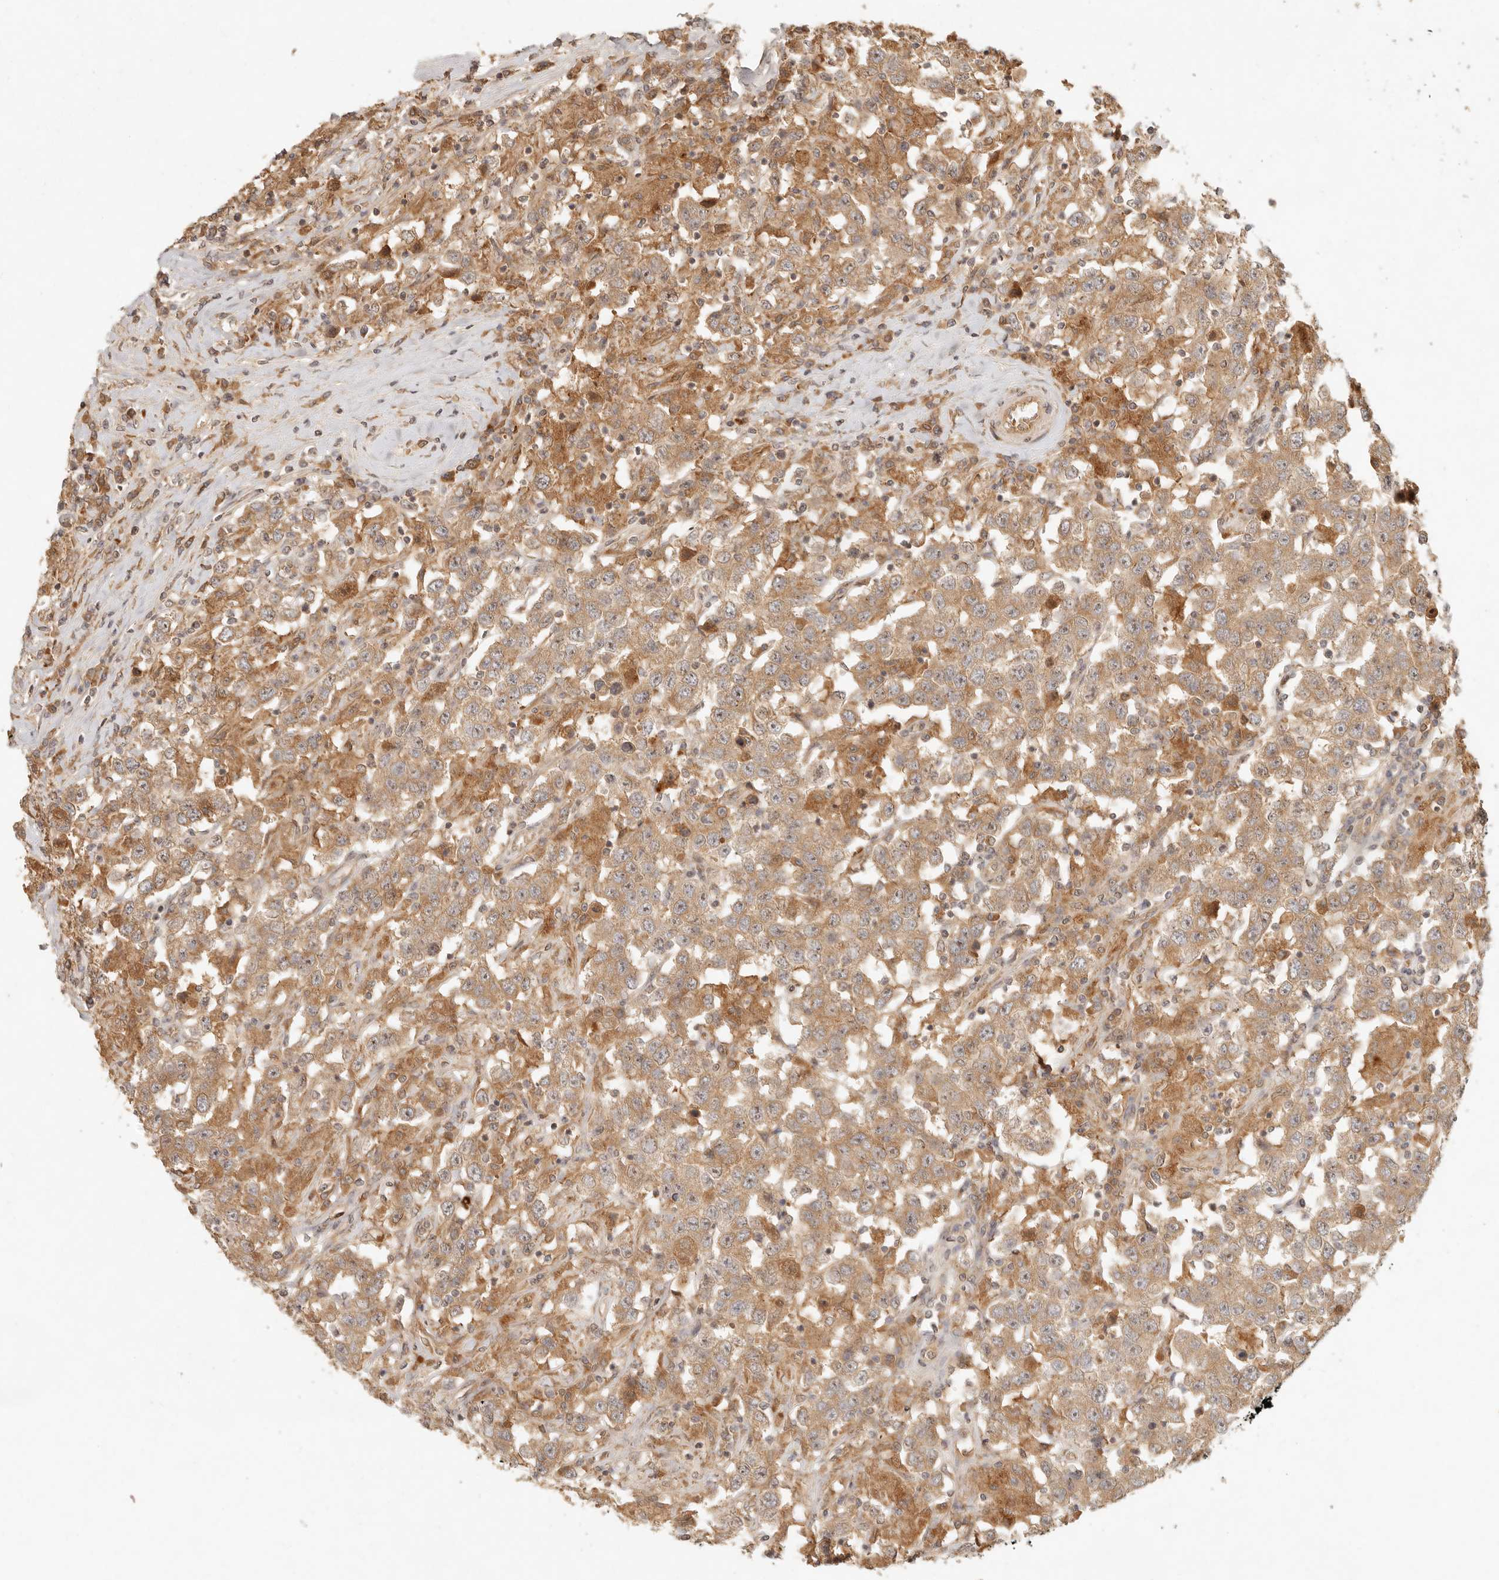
{"staining": {"intensity": "moderate", "quantity": ">75%", "location": "cytoplasmic/membranous"}, "tissue": "testis cancer", "cell_type": "Tumor cells", "image_type": "cancer", "snomed": [{"axis": "morphology", "description": "Seminoma, NOS"}, {"axis": "topography", "description": "Testis"}], "caption": "Tumor cells exhibit medium levels of moderate cytoplasmic/membranous expression in approximately >75% of cells in human testis cancer (seminoma).", "gene": "ANKRD61", "patient": {"sex": "male", "age": 41}}